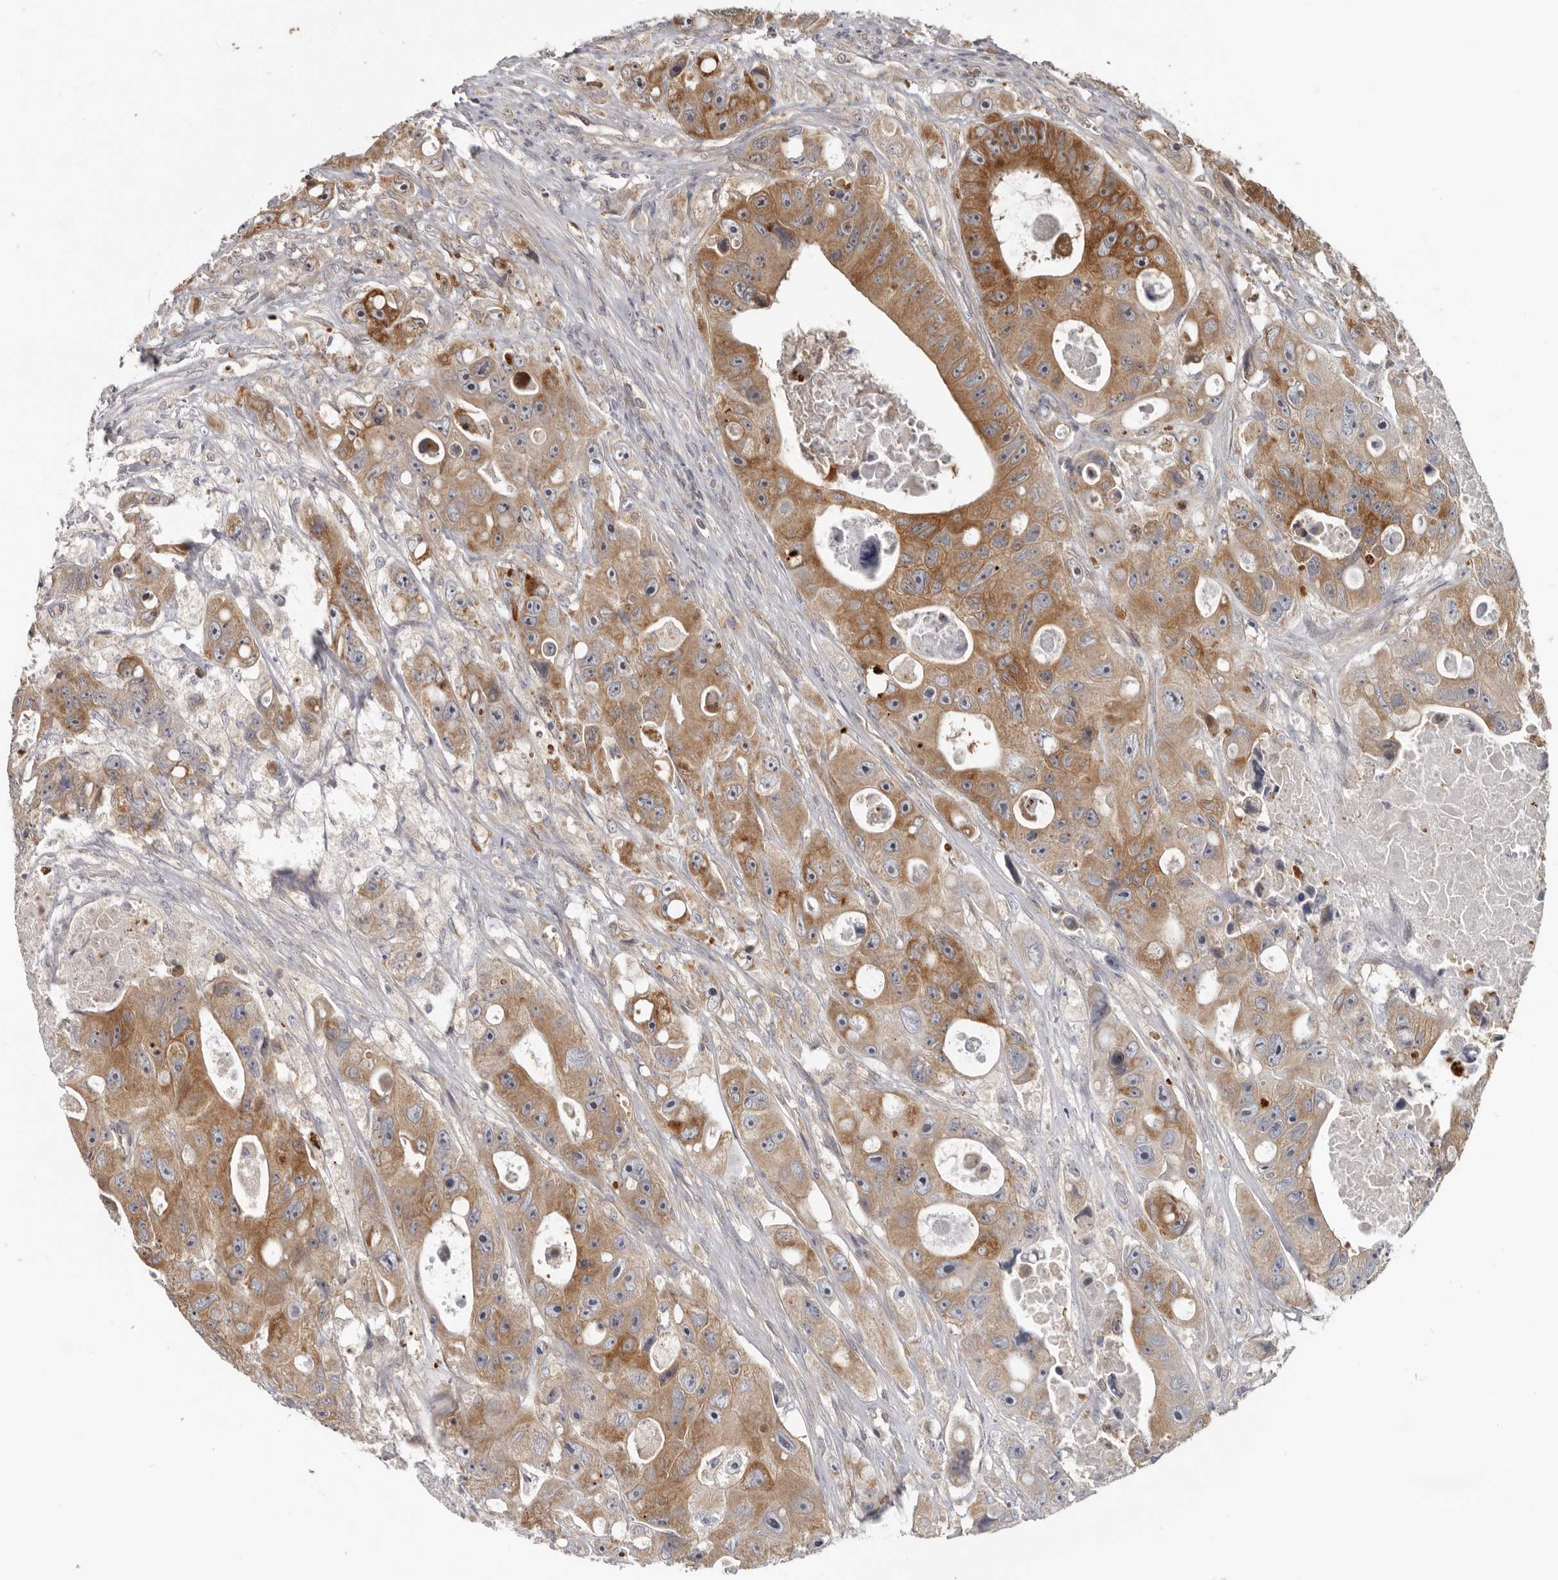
{"staining": {"intensity": "moderate", "quantity": ">75%", "location": "cytoplasmic/membranous"}, "tissue": "colorectal cancer", "cell_type": "Tumor cells", "image_type": "cancer", "snomed": [{"axis": "morphology", "description": "Adenocarcinoma, NOS"}, {"axis": "topography", "description": "Colon"}], "caption": "A brown stain shows moderate cytoplasmic/membranous staining of a protein in colorectal cancer (adenocarcinoma) tumor cells. The staining is performed using DAB brown chromogen to label protein expression. The nuclei are counter-stained blue using hematoxylin.", "gene": "BAD", "patient": {"sex": "female", "age": 46}}